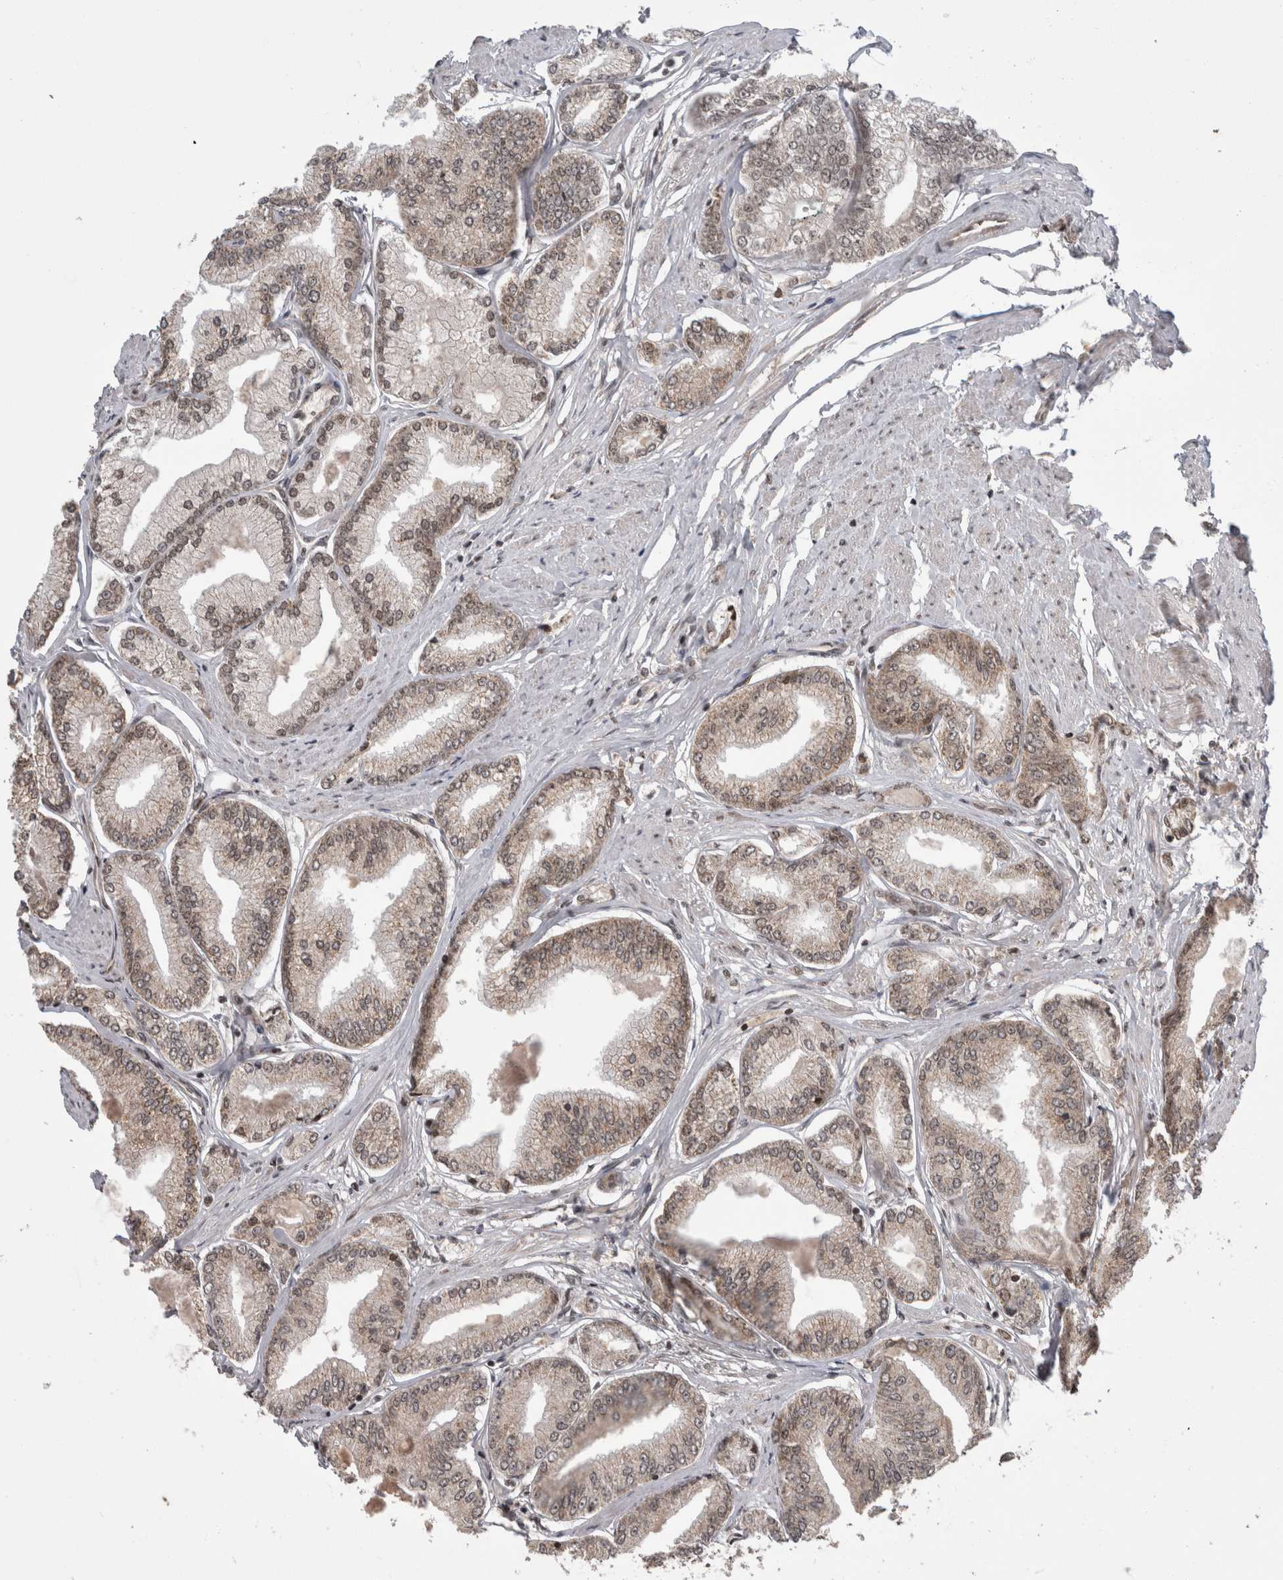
{"staining": {"intensity": "weak", "quantity": "<25%", "location": "nuclear"}, "tissue": "prostate cancer", "cell_type": "Tumor cells", "image_type": "cancer", "snomed": [{"axis": "morphology", "description": "Adenocarcinoma, Low grade"}, {"axis": "topography", "description": "Prostate"}], "caption": "IHC micrograph of adenocarcinoma (low-grade) (prostate) stained for a protein (brown), which displays no expression in tumor cells.", "gene": "CPSF2", "patient": {"sex": "male", "age": 52}}